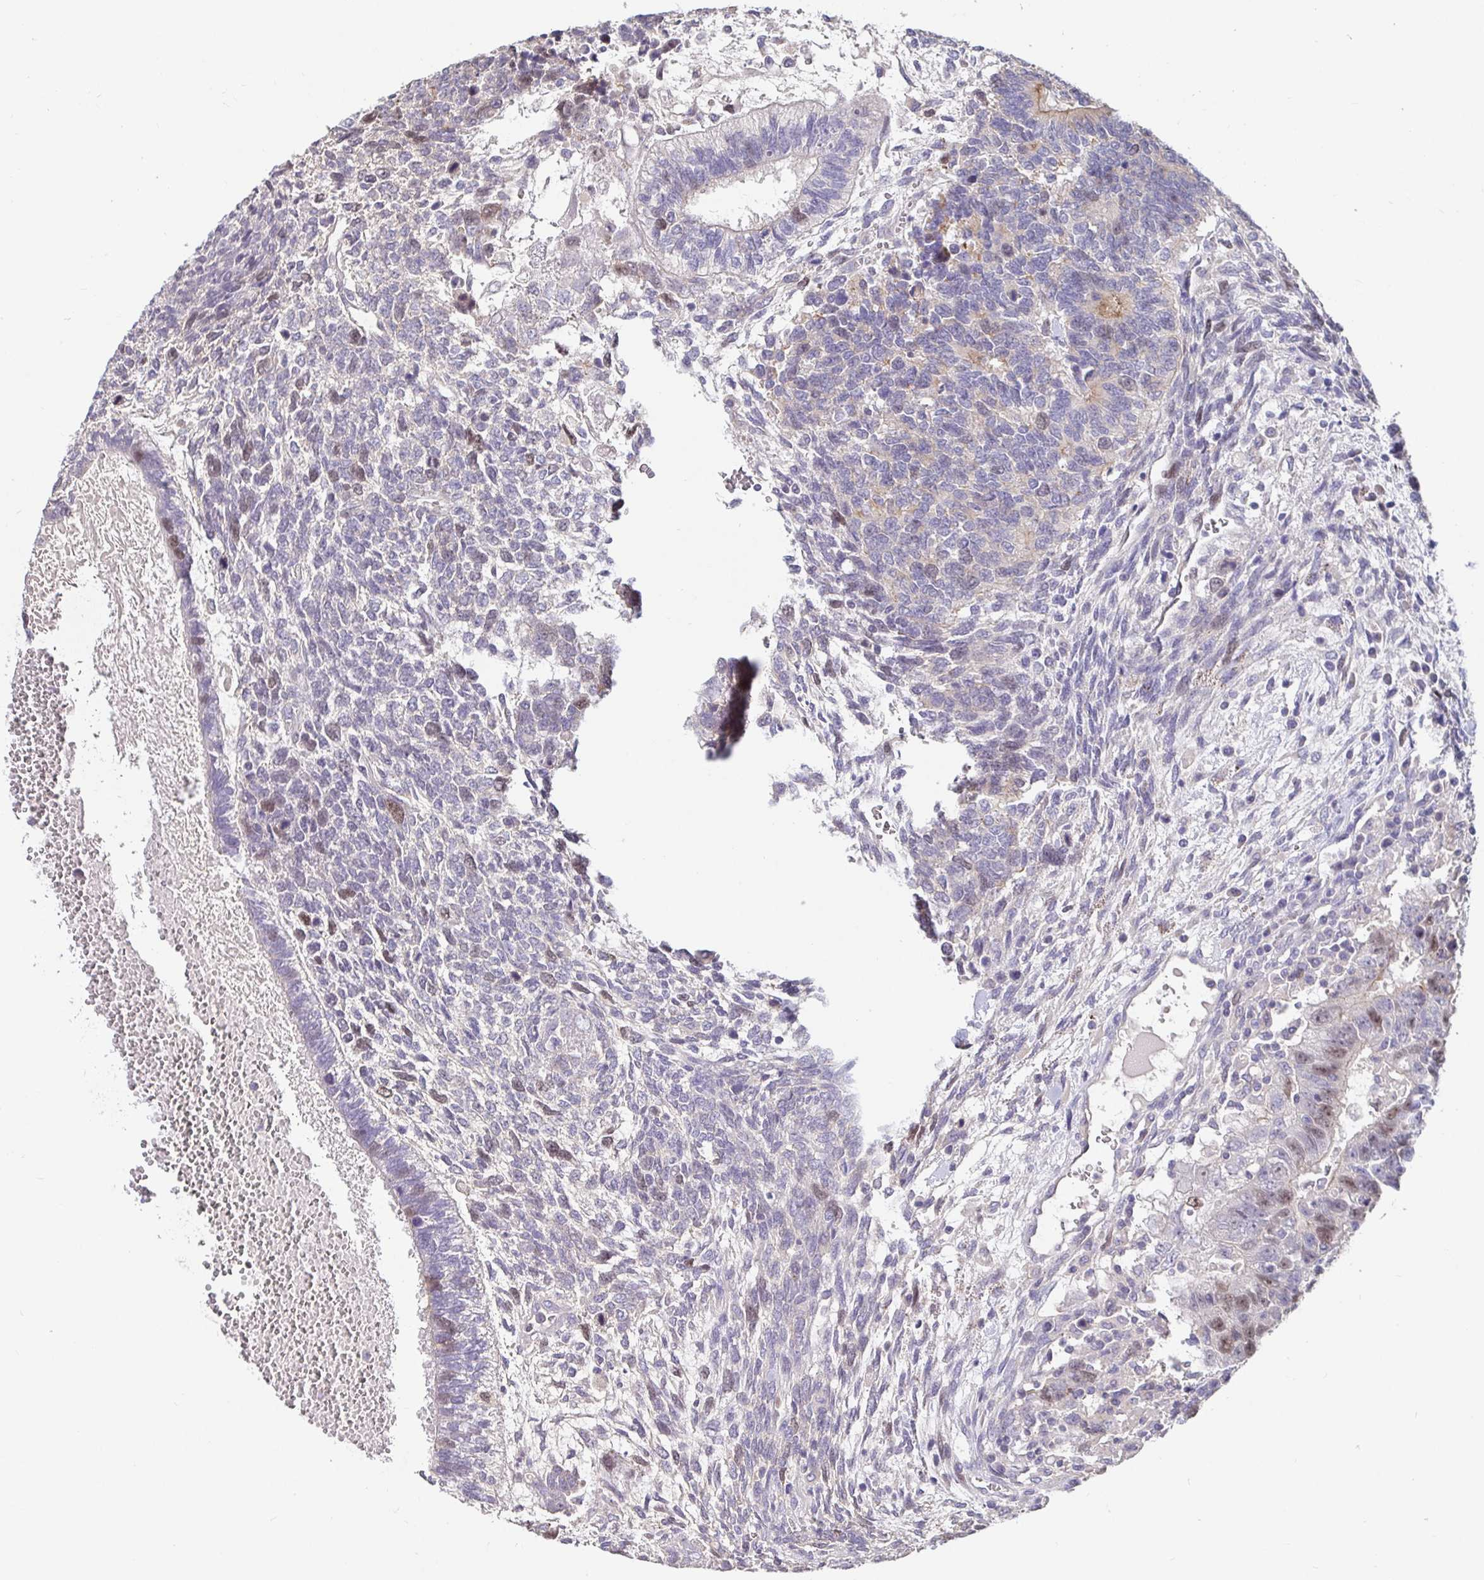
{"staining": {"intensity": "moderate", "quantity": "<25%", "location": "nuclear"}, "tissue": "testis cancer", "cell_type": "Tumor cells", "image_type": "cancer", "snomed": [{"axis": "morphology", "description": "Normal tissue, NOS"}, {"axis": "morphology", "description": "Carcinoma, Embryonal, NOS"}, {"axis": "topography", "description": "Testis"}, {"axis": "topography", "description": "Epididymis"}], "caption": "IHC micrograph of testis cancer stained for a protein (brown), which reveals low levels of moderate nuclear staining in about <25% of tumor cells.", "gene": "ANLN", "patient": {"sex": "male", "age": 23}}